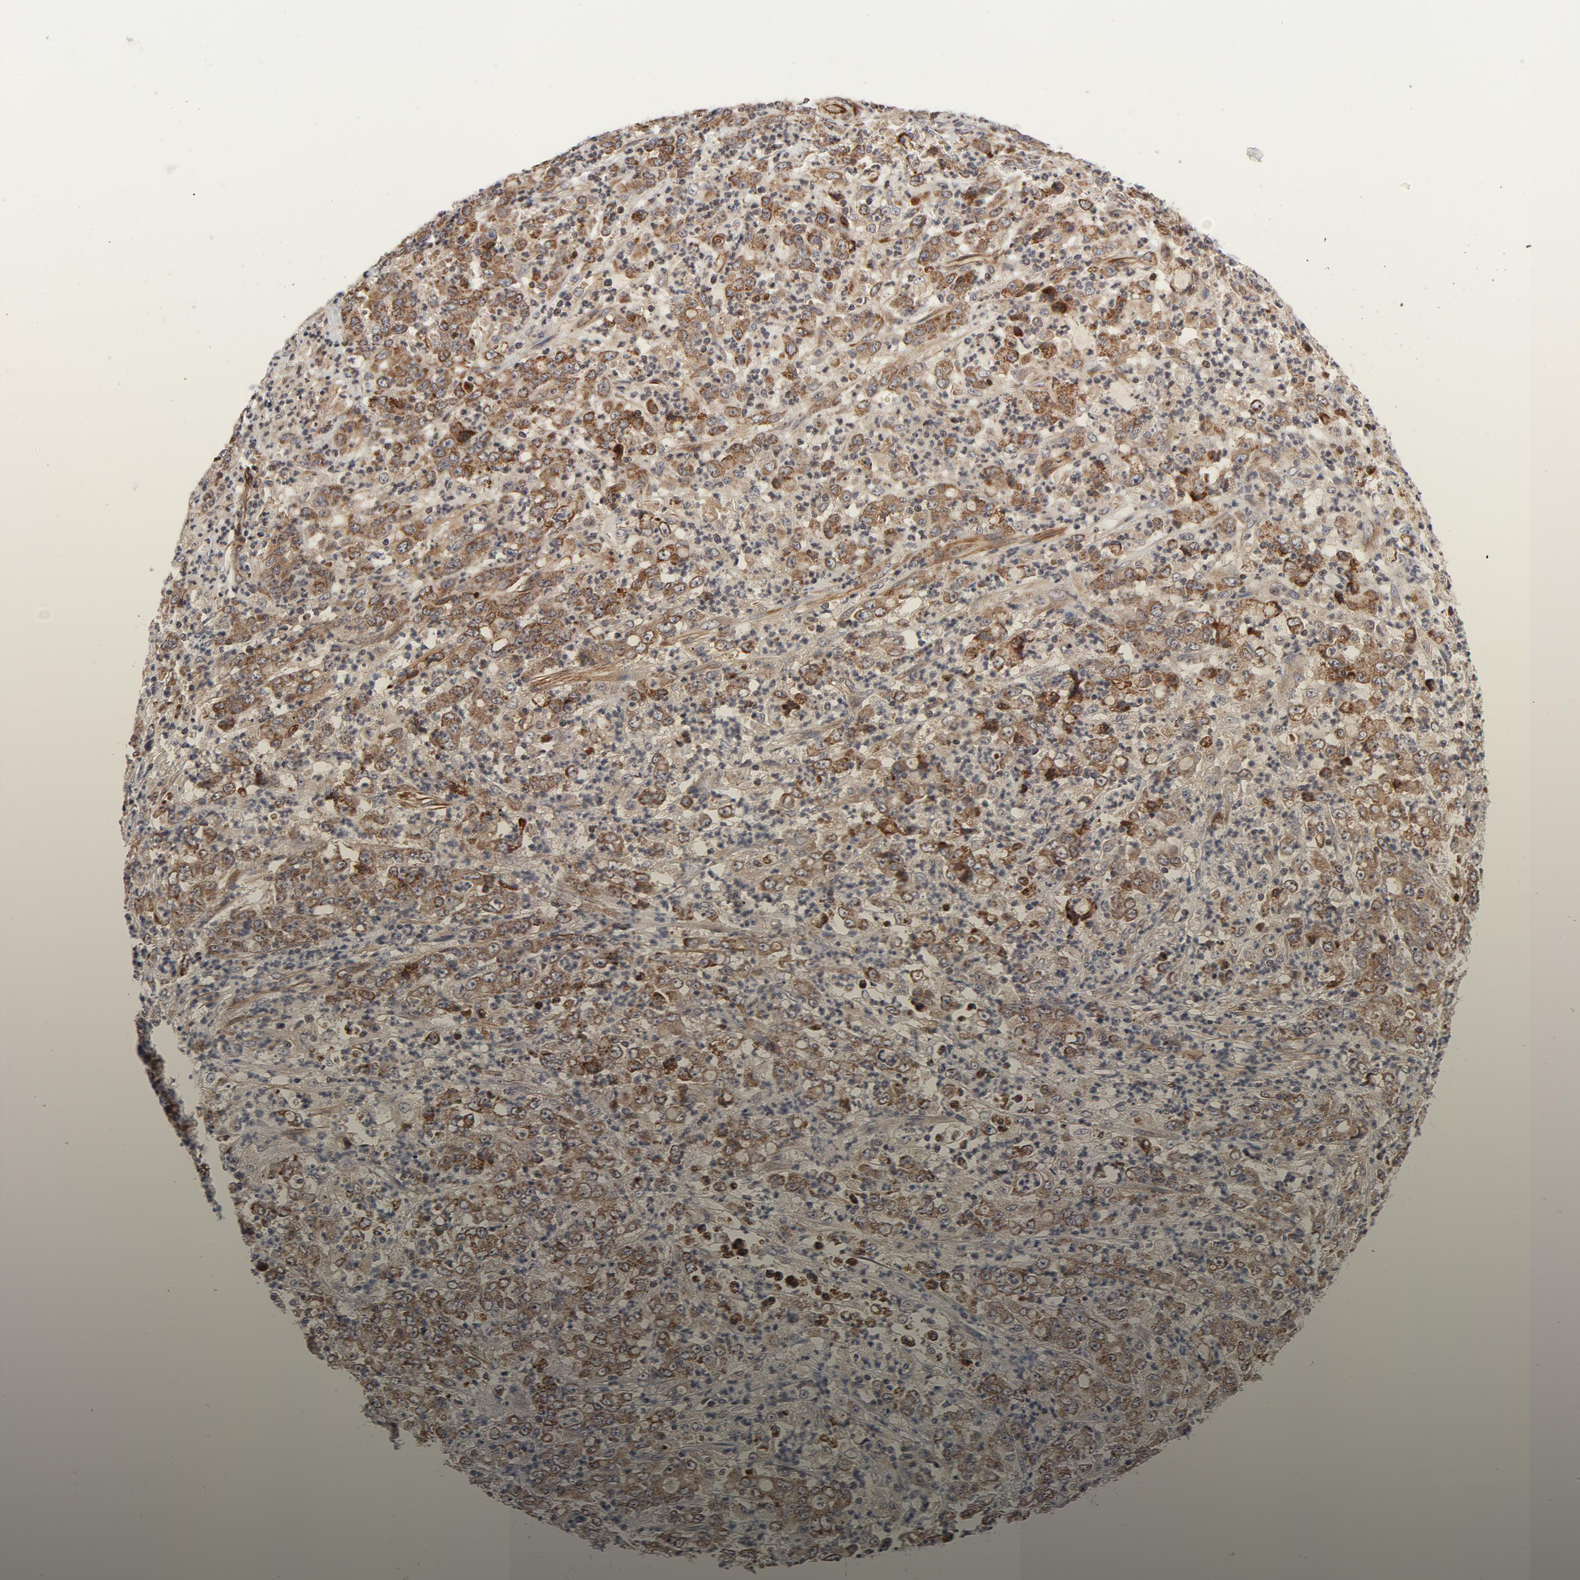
{"staining": {"intensity": "moderate", "quantity": ">75%", "location": "cytoplasmic/membranous"}, "tissue": "stomach cancer", "cell_type": "Tumor cells", "image_type": "cancer", "snomed": [{"axis": "morphology", "description": "Adenocarcinoma, NOS"}, {"axis": "topography", "description": "Stomach, lower"}], "caption": "Stomach cancer was stained to show a protein in brown. There is medium levels of moderate cytoplasmic/membranous positivity in approximately >75% of tumor cells. Nuclei are stained in blue.", "gene": "DNAAF2", "patient": {"sex": "female", "age": 71}}